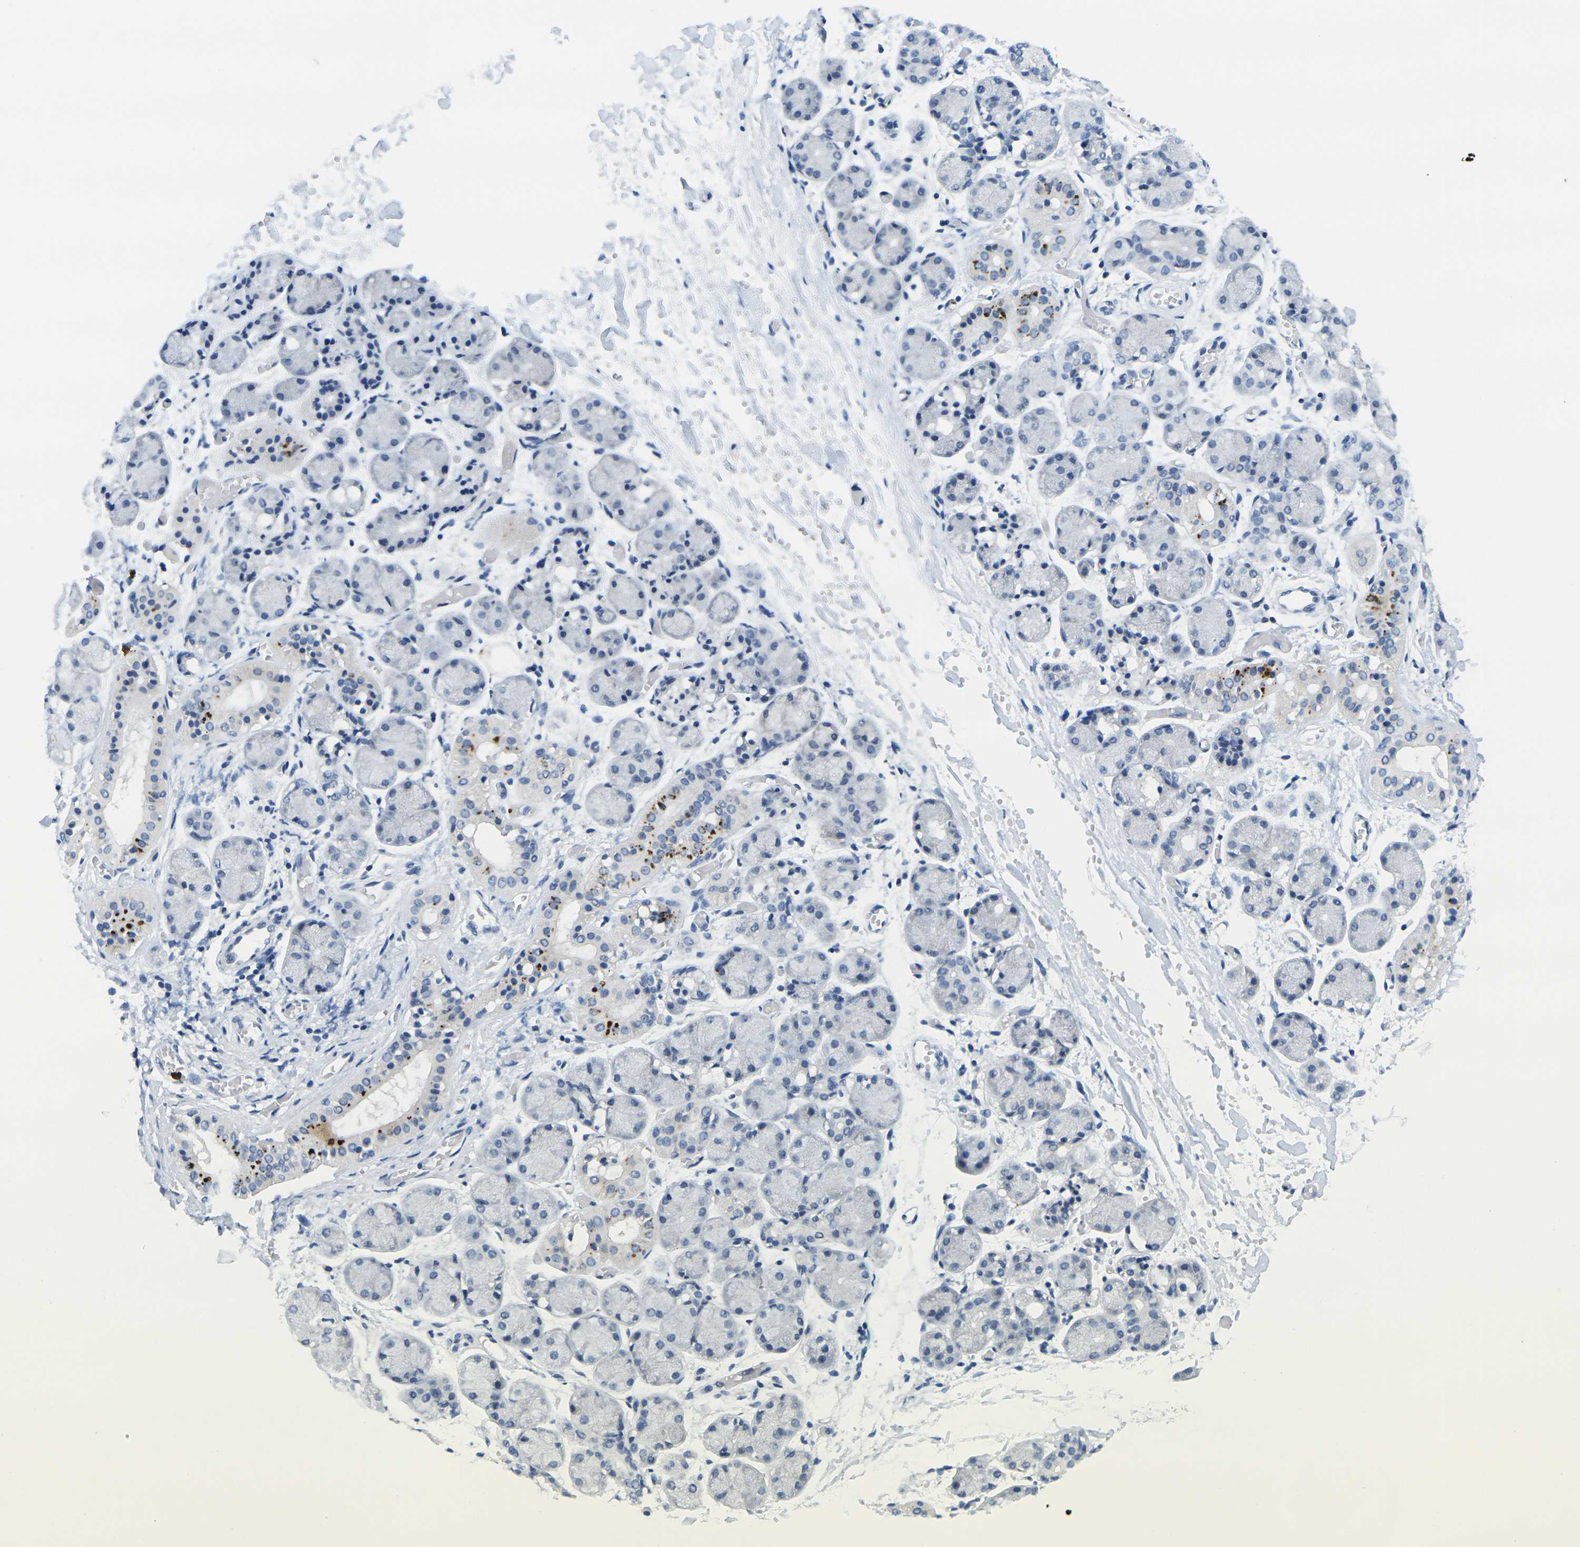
{"staining": {"intensity": "moderate", "quantity": "<25%", "location": "cytoplasmic/membranous"}, "tissue": "salivary gland", "cell_type": "Glandular cells", "image_type": "normal", "snomed": [{"axis": "morphology", "description": "Normal tissue, NOS"}, {"axis": "topography", "description": "Salivary gland"}], "caption": "The histopathology image shows a brown stain indicating the presence of a protein in the cytoplasmic/membranous of glandular cells in salivary gland.", "gene": "GPR15", "patient": {"sex": "female", "age": 24}}